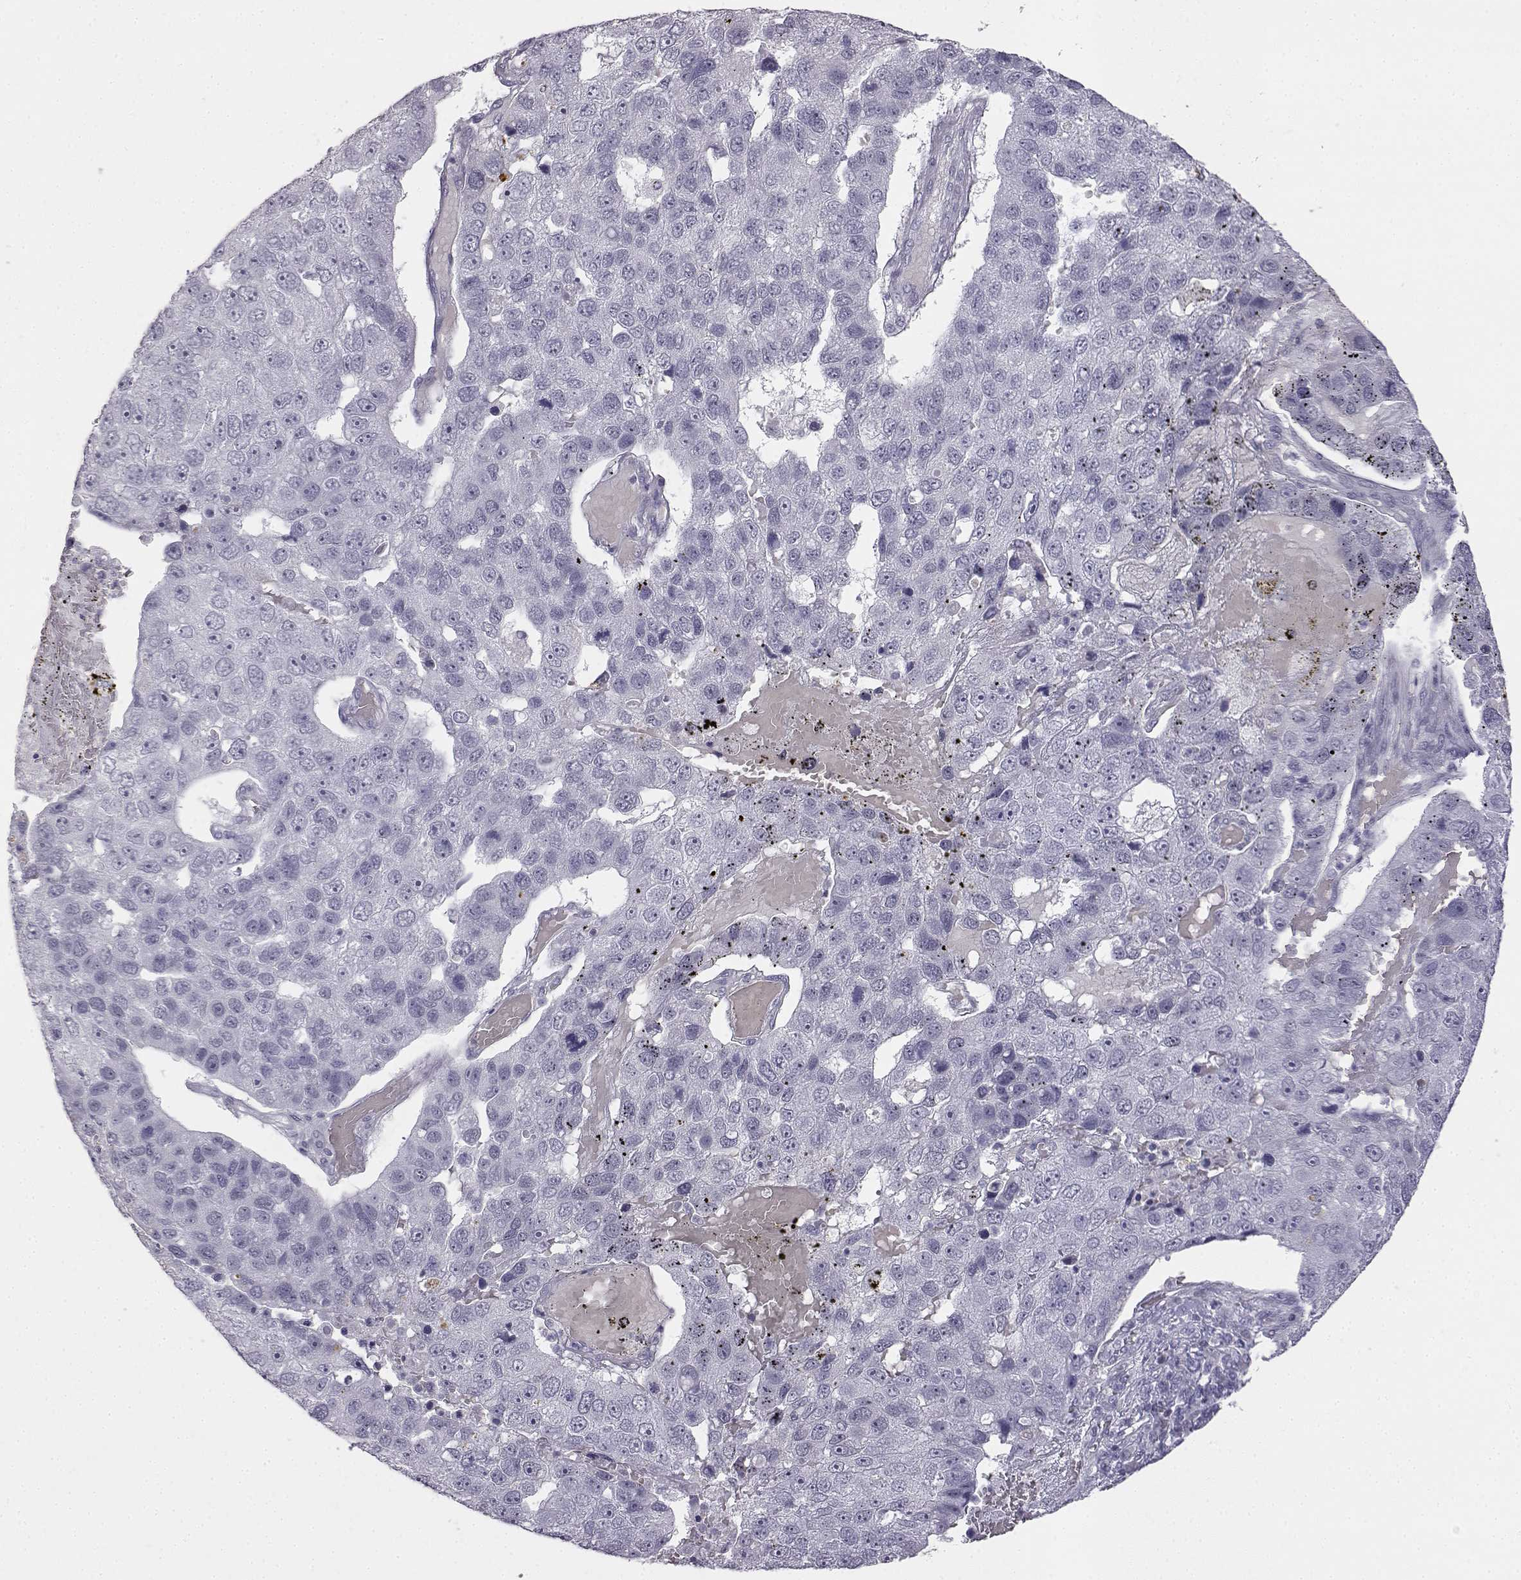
{"staining": {"intensity": "negative", "quantity": "none", "location": "none"}, "tissue": "pancreatic cancer", "cell_type": "Tumor cells", "image_type": "cancer", "snomed": [{"axis": "morphology", "description": "Adenocarcinoma, NOS"}, {"axis": "topography", "description": "Pancreas"}], "caption": "Tumor cells show no significant protein staining in pancreatic cancer (adenocarcinoma). Brightfield microscopy of immunohistochemistry stained with DAB (brown) and hematoxylin (blue), captured at high magnification.", "gene": "VGF", "patient": {"sex": "female", "age": 61}}